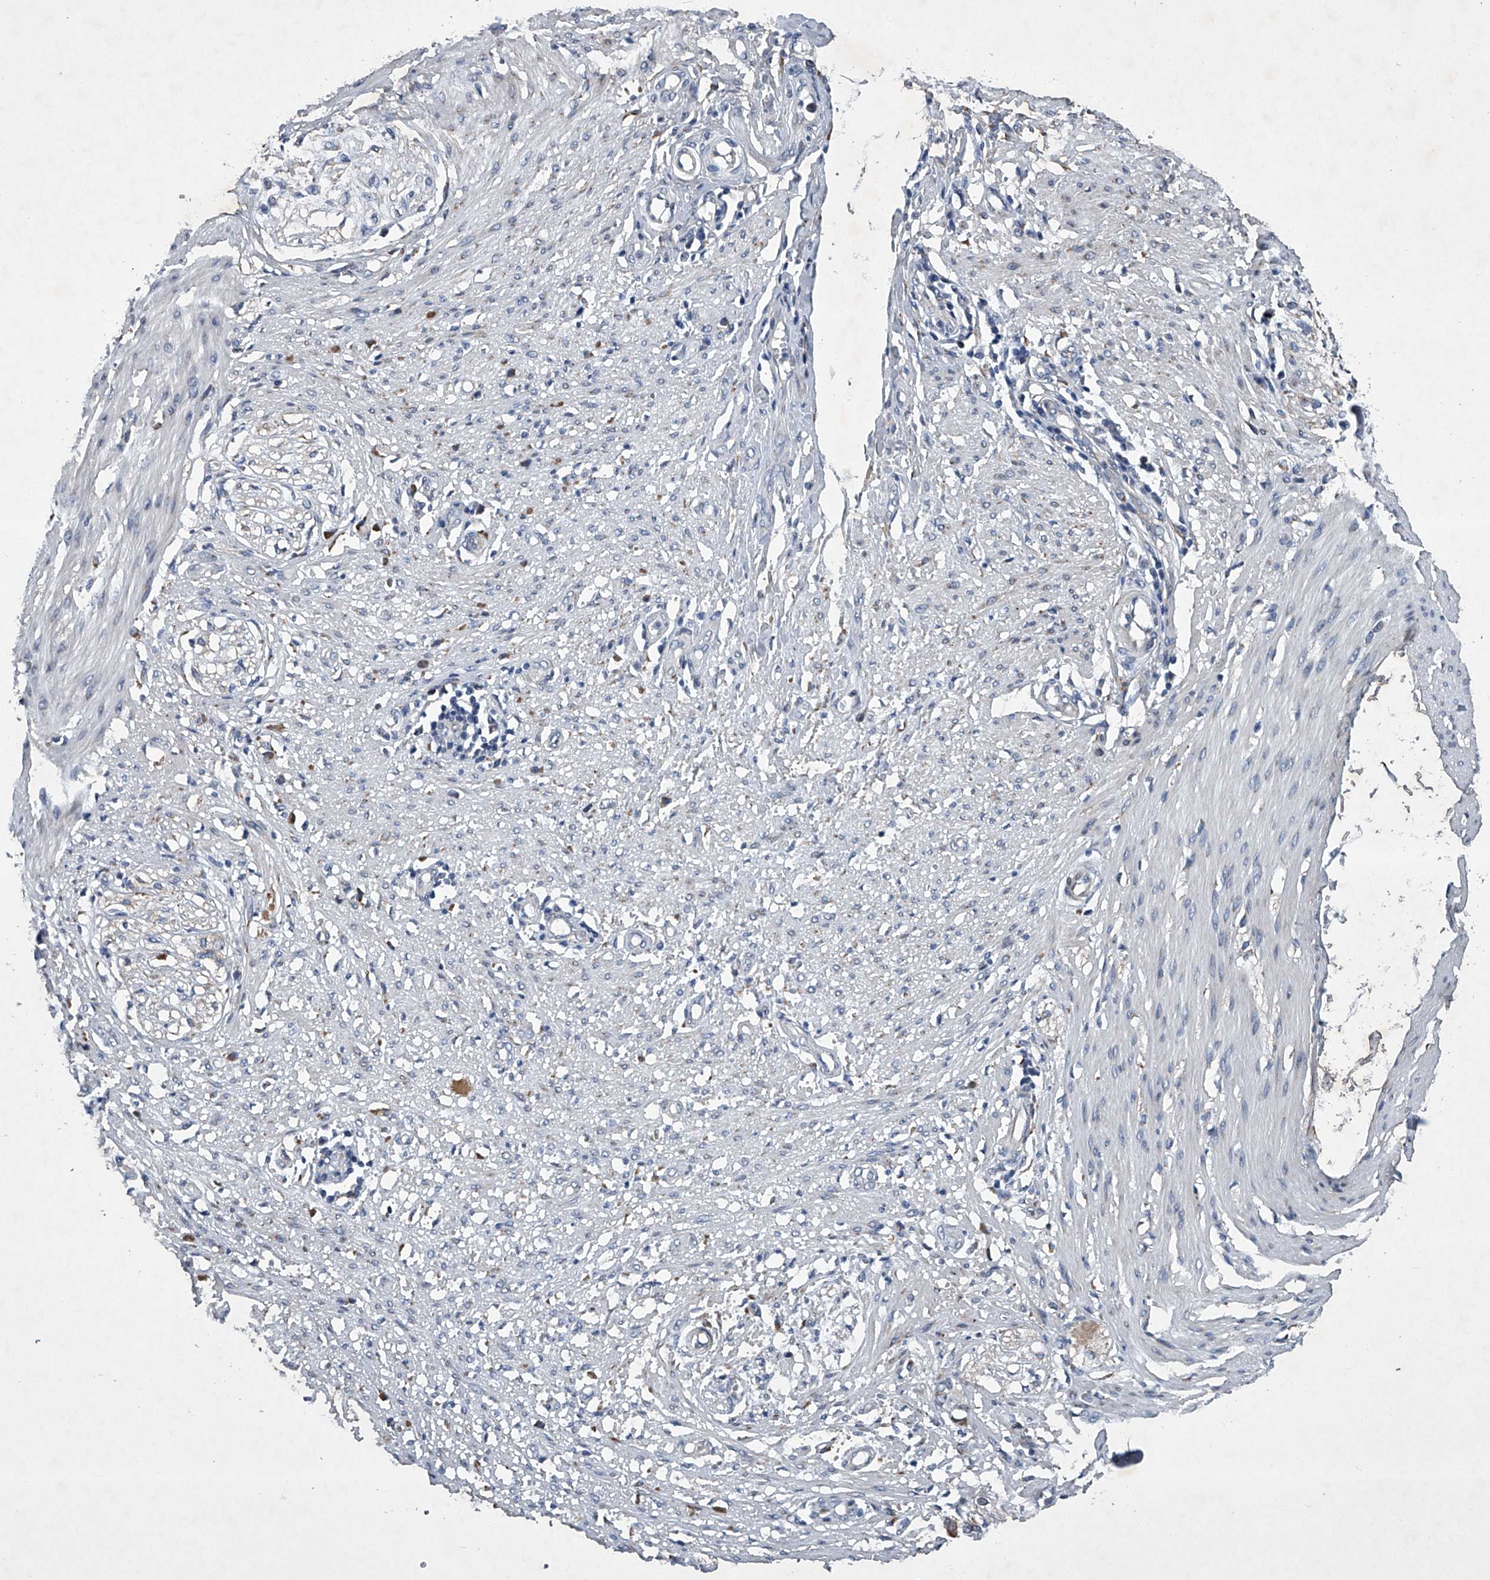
{"staining": {"intensity": "negative", "quantity": "none", "location": "none"}, "tissue": "smooth muscle", "cell_type": "Smooth muscle cells", "image_type": "normal", "snomed": [{"axis": "morphology", "description": "Normal tissue, NOS"}, {"axis": "morphology", "description": "Adenocarcinoma, NOS"}, {"axis": "topography", "description": "Colon"}, {"axis": "topography", "description": "Peripheral nerve tissue"}], "caption": "Smooth muscle was stained to show a protein in brown. There is no significant expression in smooth muscle cells.", "gene": "ABCG1", "patient": {"sex": "male", "age": 14}}